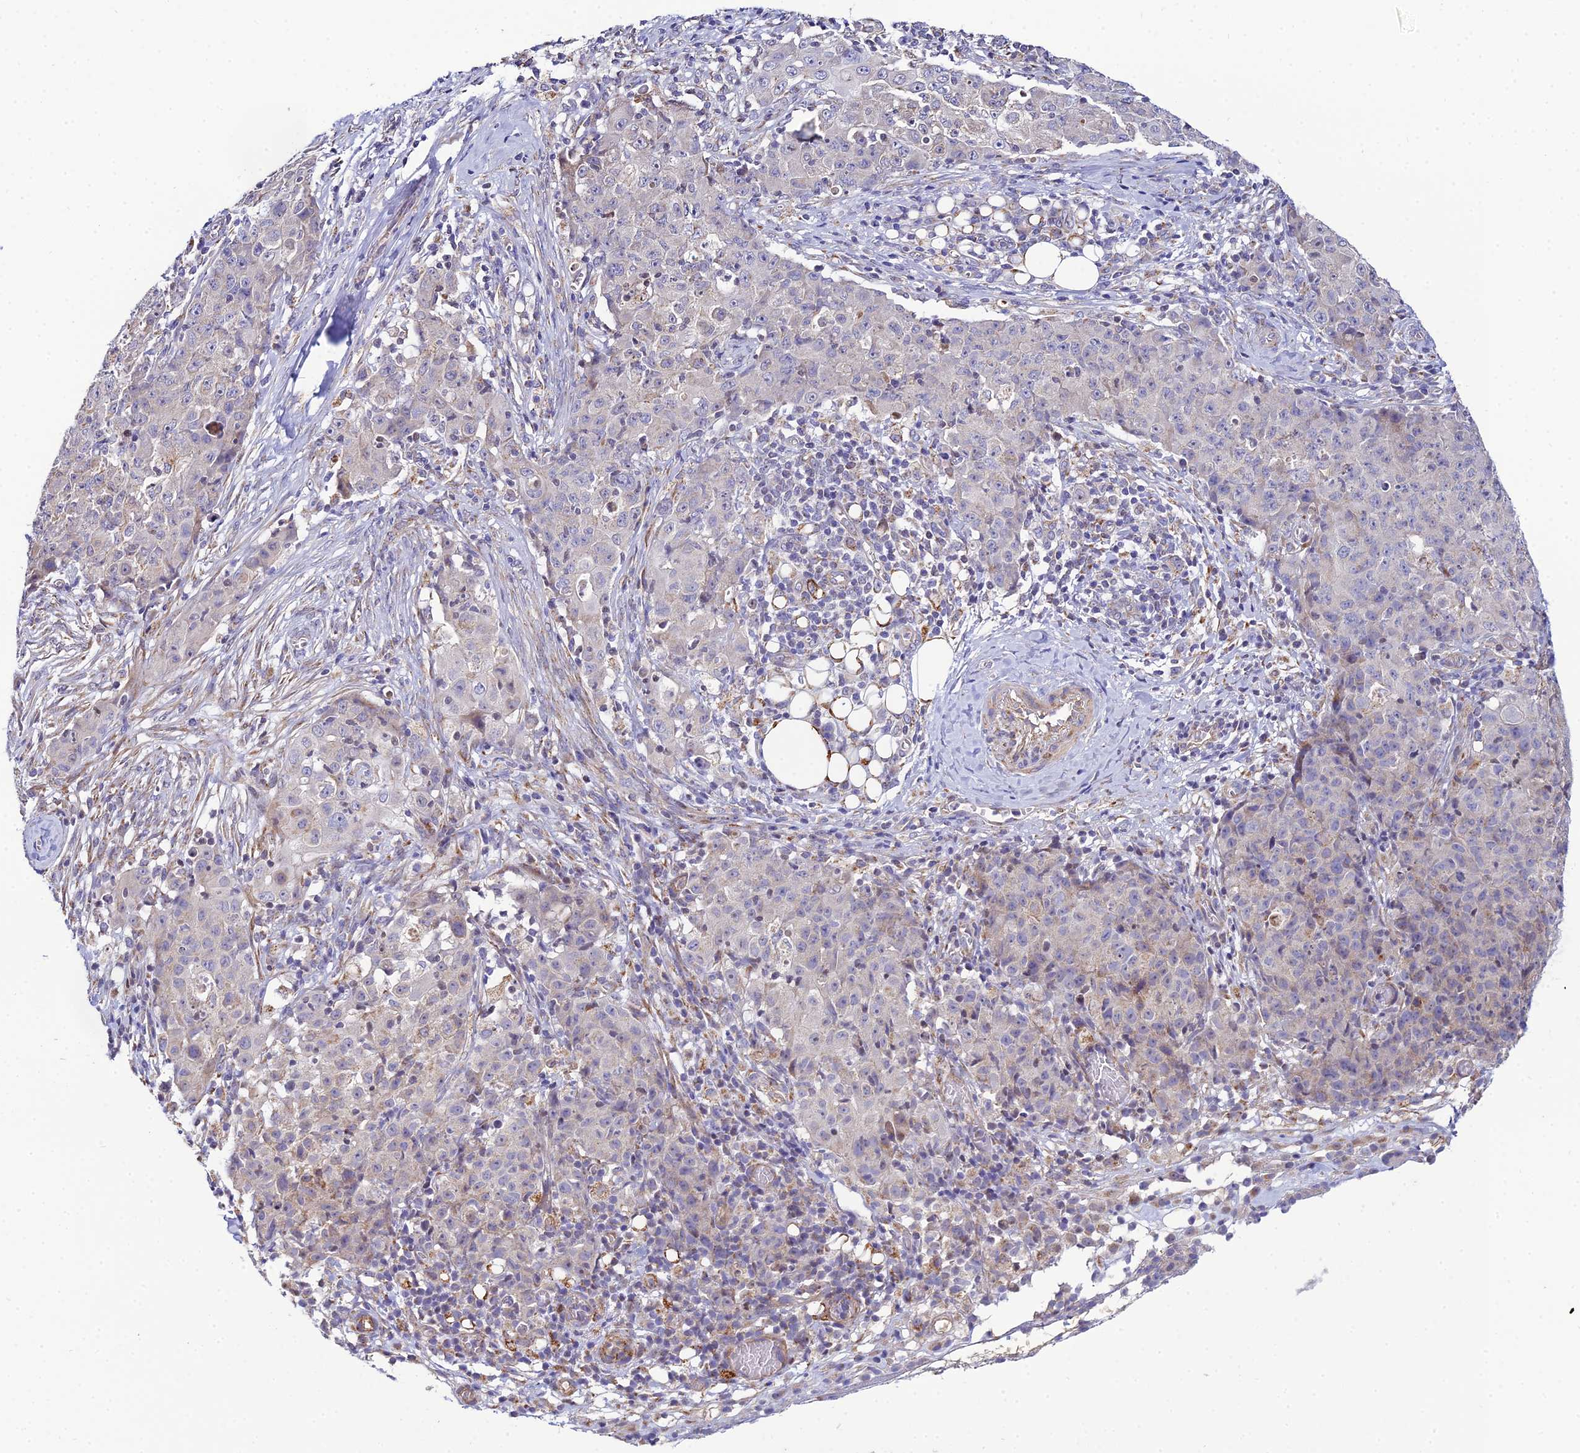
{"staining": {"intensity": "negative", "quantity": "none", "location": "none"}, "tissue": "ovarian cancer", "cell_type": "Tumor cells", "image_type": "cancer", "snomed": [{"axis": "morphology", "description": "Carcinoma, endometroid"}, {"axis": "topography", "description": "Ovary"}], "caption": "Immunohistochemistry of ovarian cancer reveals no staining in tumor cells.", "gene": "ACOT2", "patient": {"sex": "female", "age": 42}}